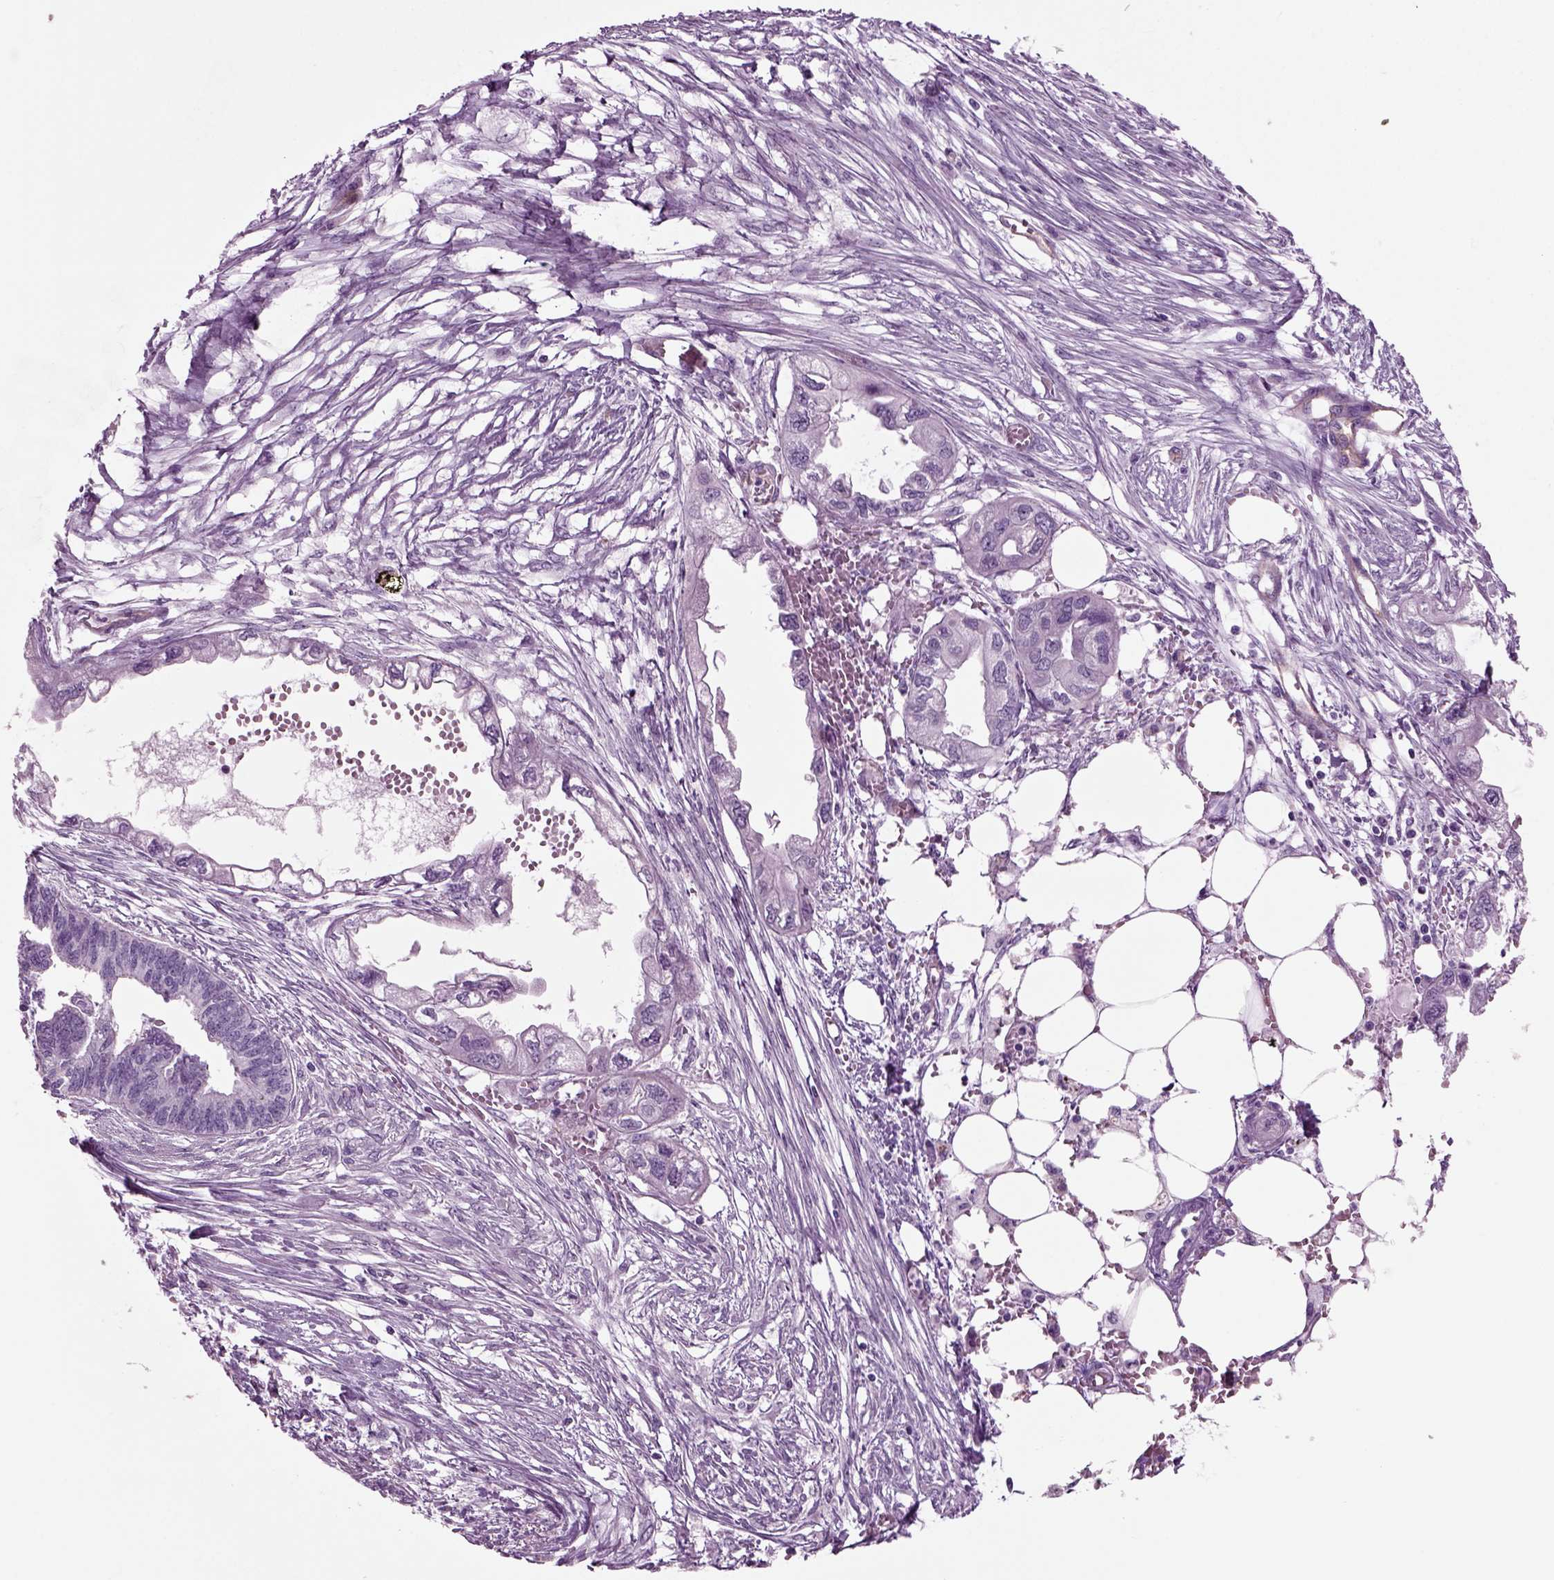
{"staining": {"intensity": "negative", "quantity": "none", "location": "none"}, "tissue": "endometrial cancer", "cell_type": "Tumor cells", "image_type": "cancer", "snomed": [{"axis": "morphology", "description": "Adenocarcinoma, NOS"}, {"axis": "morphology", "description": "Adenocarcinoma, metastatic, NOS"}, {"axis": "topography", "description": "Adipose tissue"}, {"axis": "topography", "description": "Endometrium"}], "caption": "Micrograph shows no protein expression in tumor cells of adenocarcinoma (endometrial) tissue. Nuclei are stained in blue.", "gene": "COL9A2", "patient": {"sex": "female", "age": 67}}